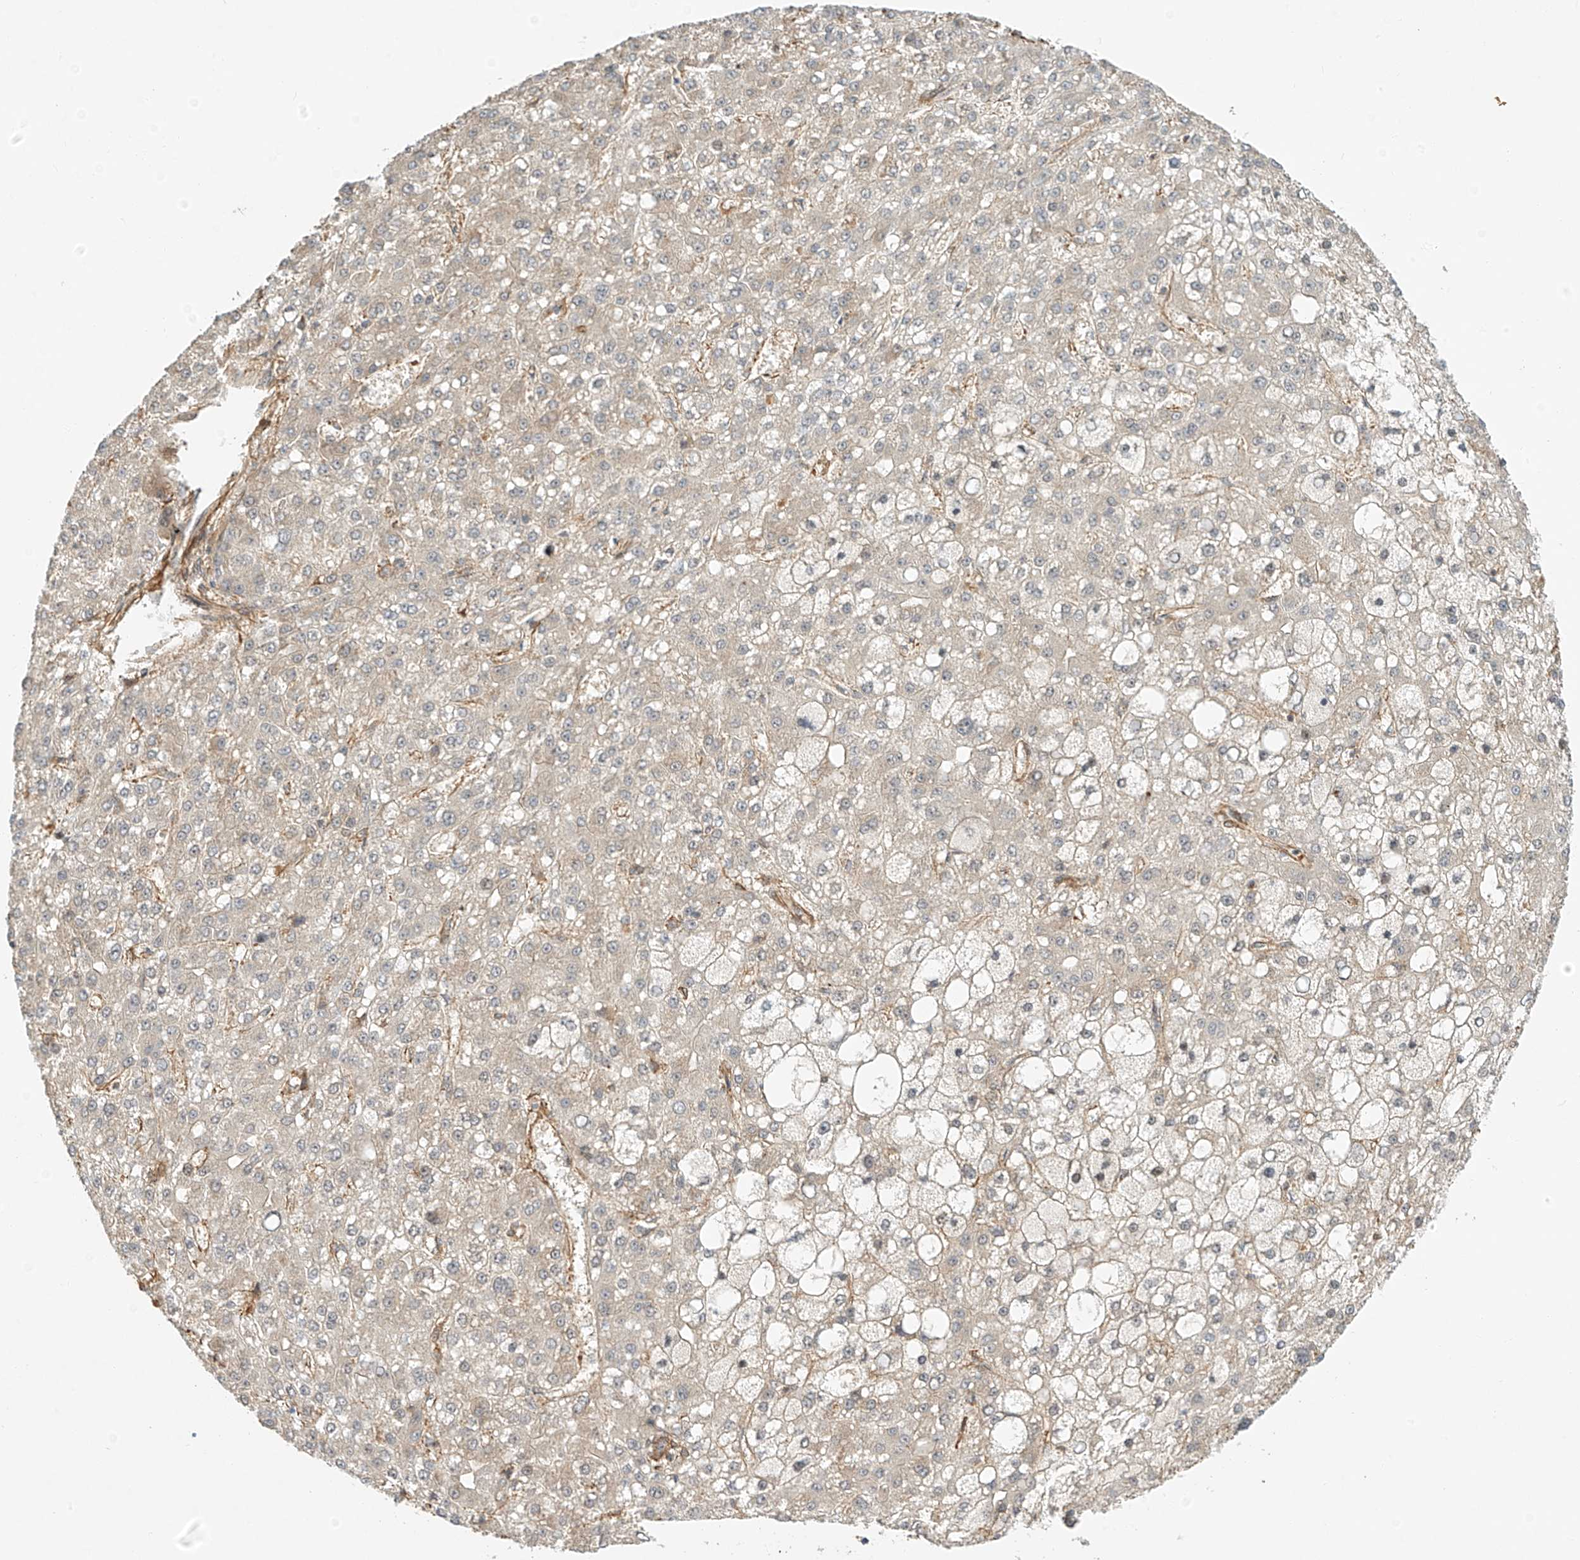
{"staining": {"intensity": "negative", "quantity": "none", "location": "none"}, "tissue": "liver cancer", "cell_type": "Tumor cells", "image_type": "cancer", "snomed": [{"axis": "morphology", "description": "Carcinoma, Hepatocellular, NOS"}, {"axis": "topography", "description": "Liver"}], "caption": "A high-resolution micrograph shows immunohistochemistry staining of liver cancer (hepatocellular carcinoma), which displays no significant staining in tumor cells. (Brightfield microscopy of DAB immunohistochemistry at high magnification).", "gene": "CSMD3", "patient": {"sex": "male", "age": 67}}